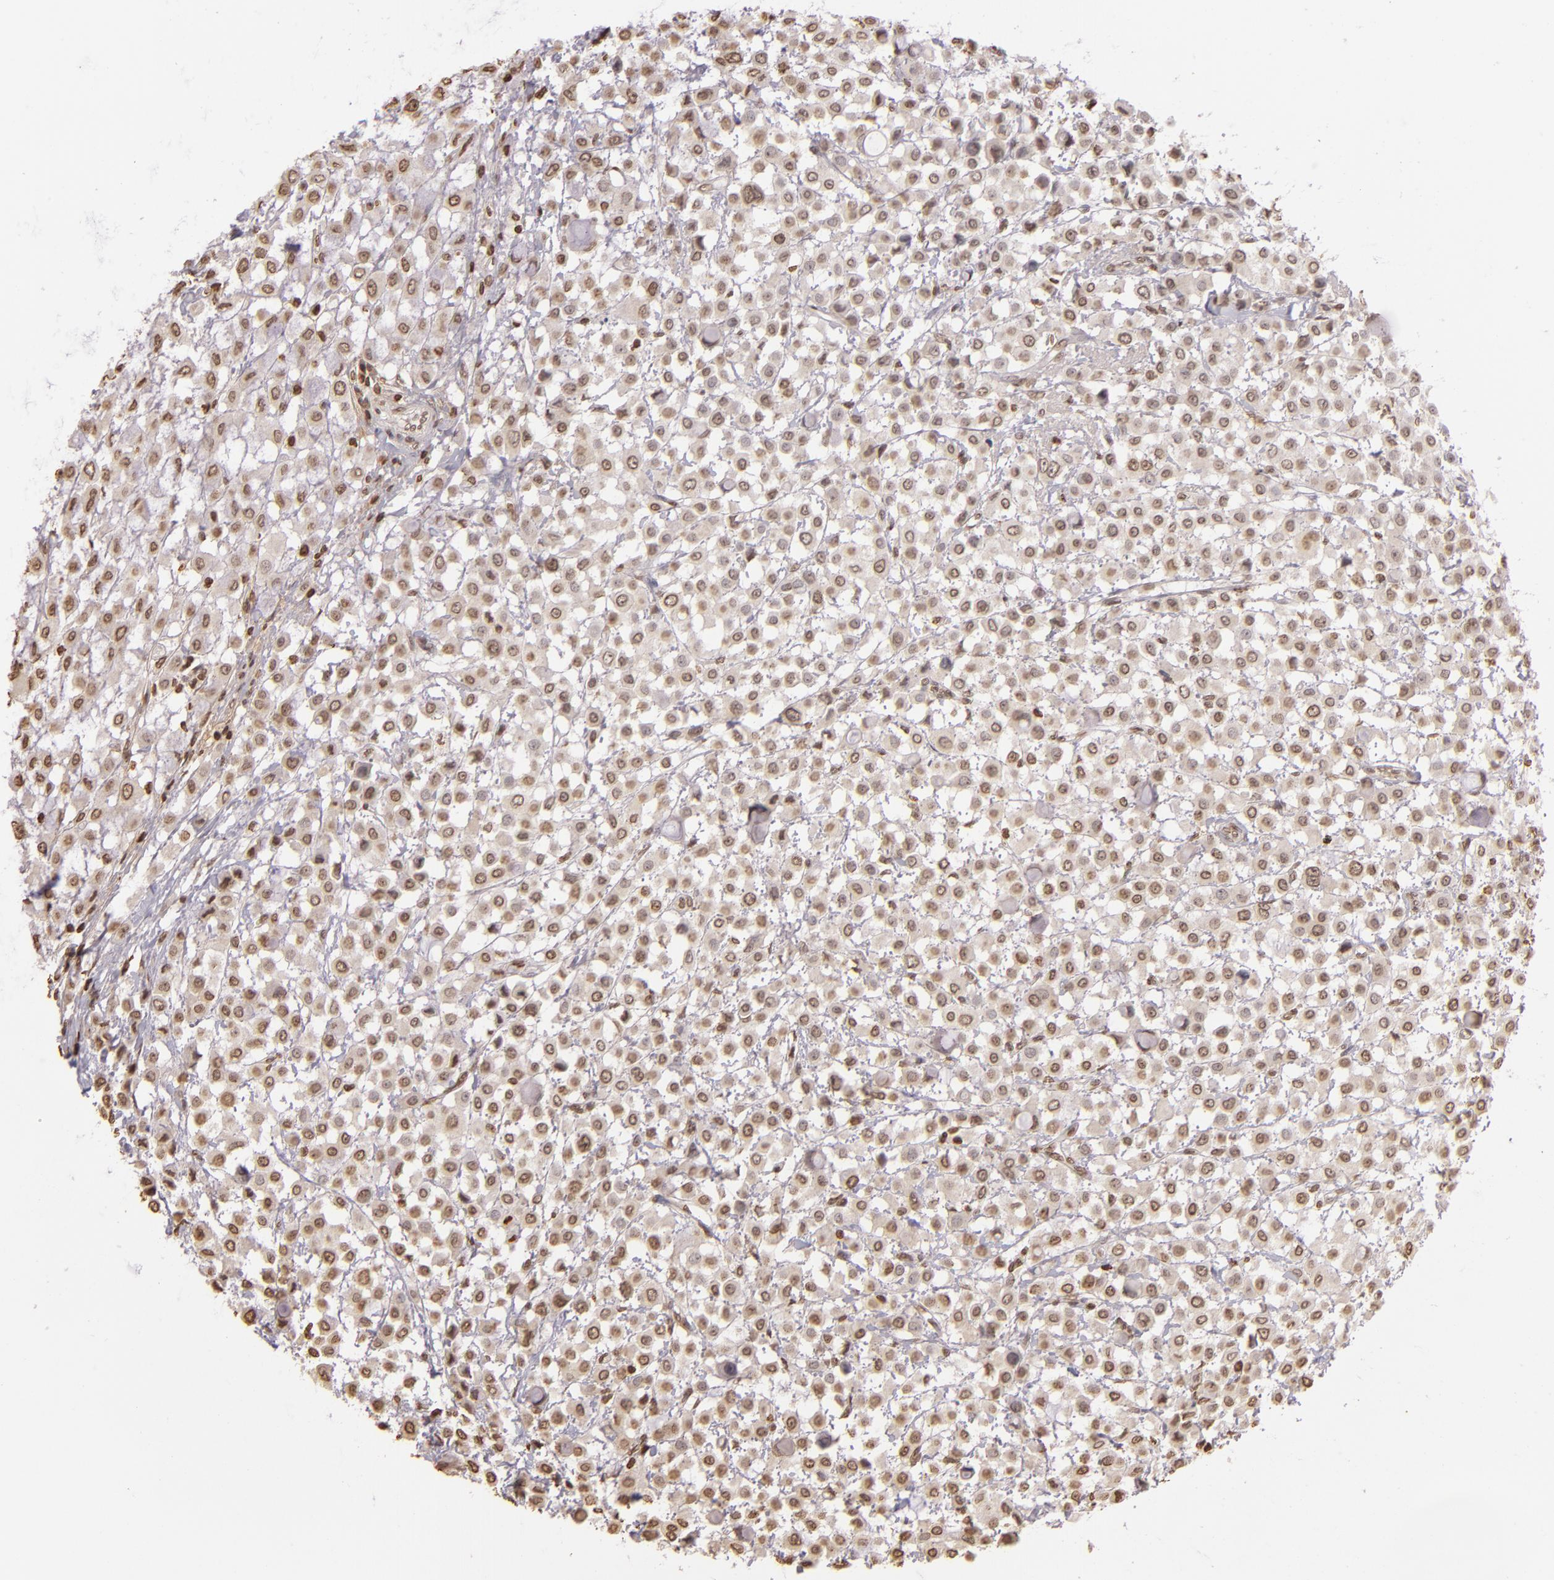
{"staining": {"intensity": "moderate", "quantity": ">75%", "location": "nuclear"}, "tissue": "breast cancer", "cell_type": "Tumor cells", "image_type": "cancer", "snomed": [{"axis": "morphology", "description": "Lobular carcinoma"}, {"axis": "topography", "description": "Breast"}], "caption": "Breast cancer tissue exhibits moderate nuclear staining in about >75% of tumor cells, visualized by immunohistochemistry. Using DAB (3,3'-diaminobenzidine) (brown) and hematoxylin (blue) stains, captured at high magnification using brightfield microscopy.", "gene": "THRB", "patient": {"sex": "female", "age": 85}}